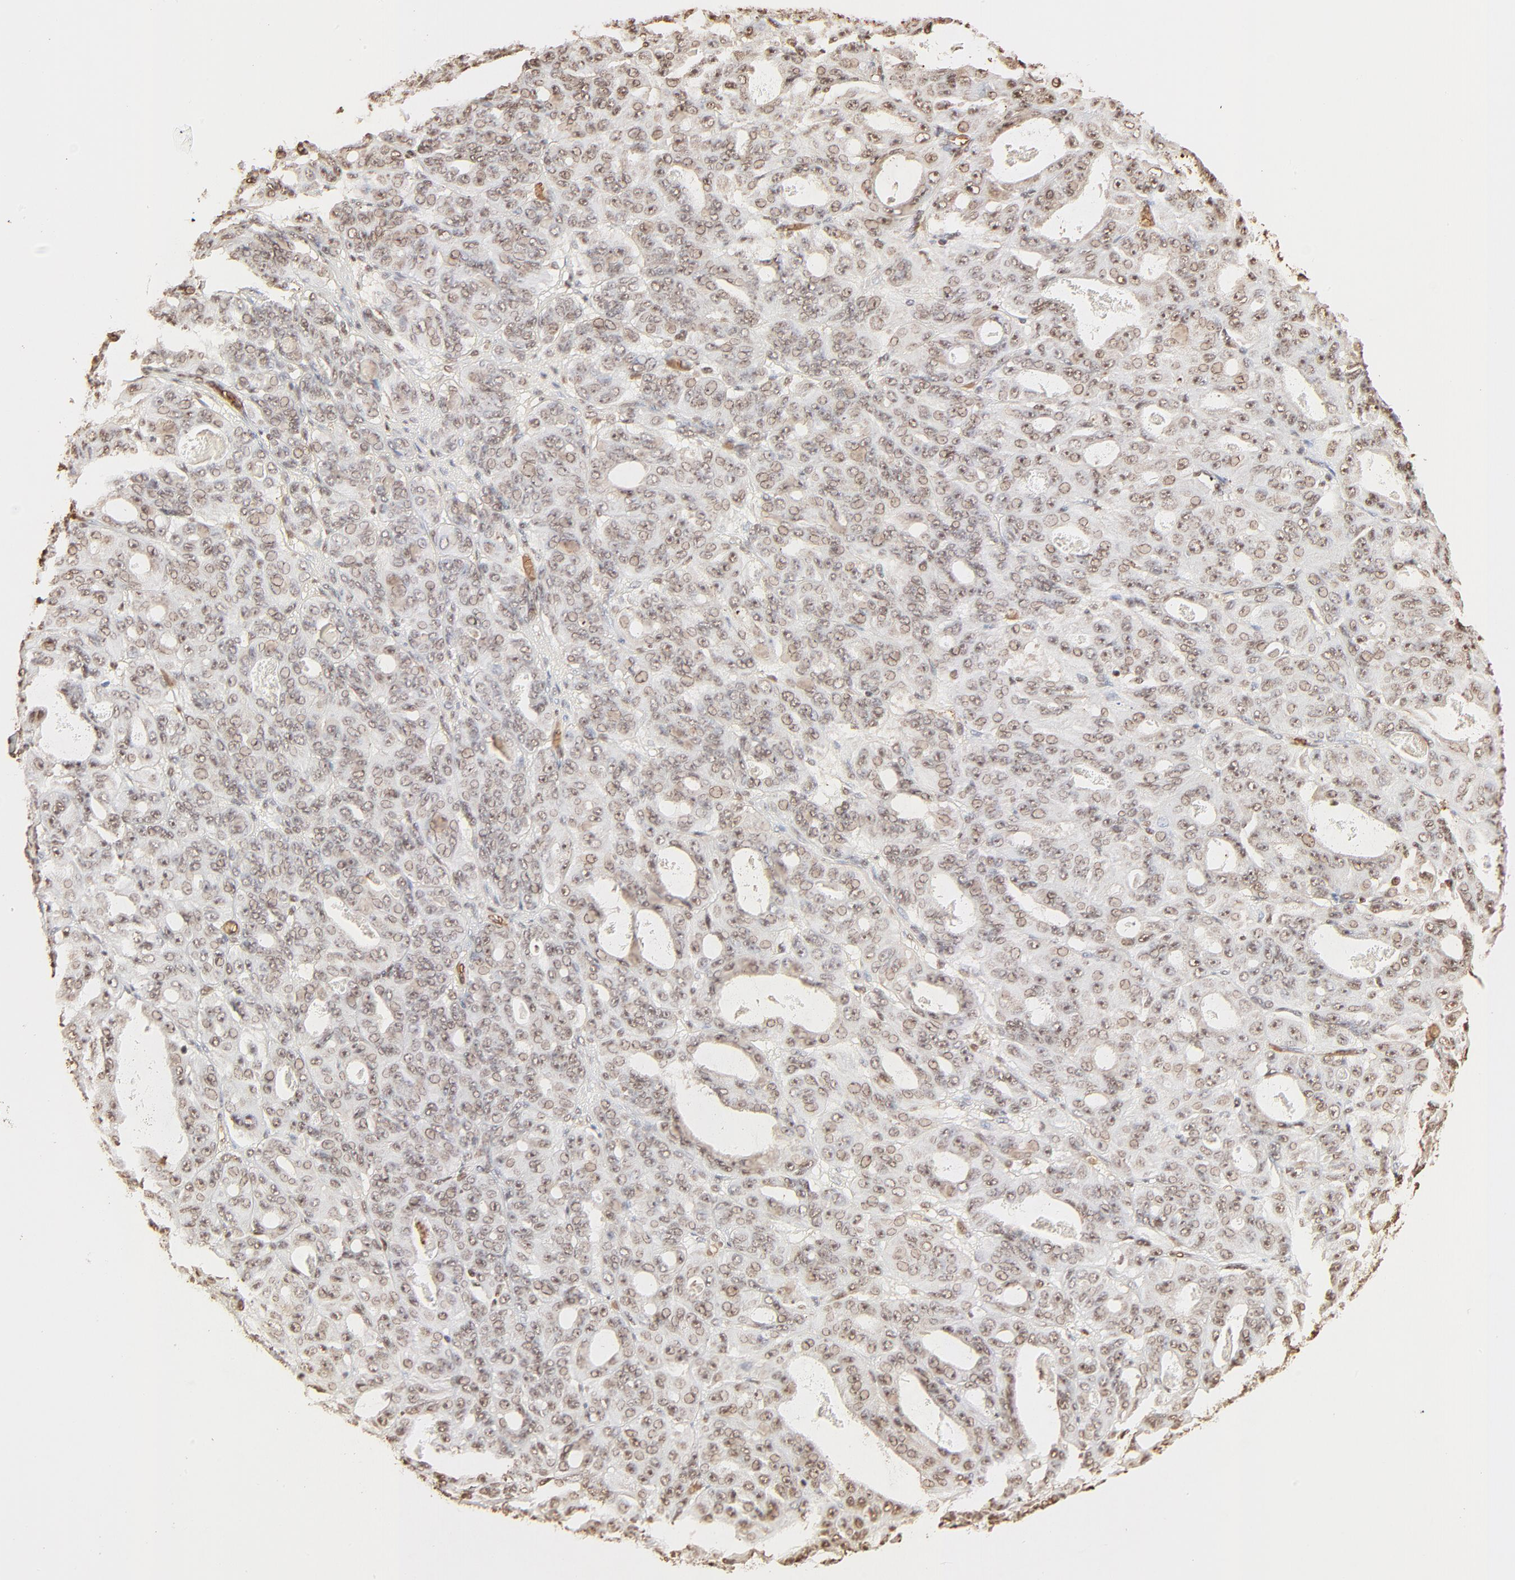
{"staining": {"intensity": "weak", "quantity": "25%-75%", "location": "cytoplasmic/membranous,nuclear"}, "tissue": "ovarian cancer", "cell_type": "Tumor cells", "image_type": "cancer", "snomed": [{"axis": "morphology", "description": "Carcinoma, endometroid"}, {"axis": "topography", "description": "Ovary"}], "caption": "Tumor cells show weak cytoplasmic/membranous and nuclear positivity in about 25%-75% of cells in endometroid carcinoma (ovarian). (DAB = brown stain, brightfield microscopy at high magnification).", "gene": "FAM50A", "patient": {"sex": "female", "age": 61}}